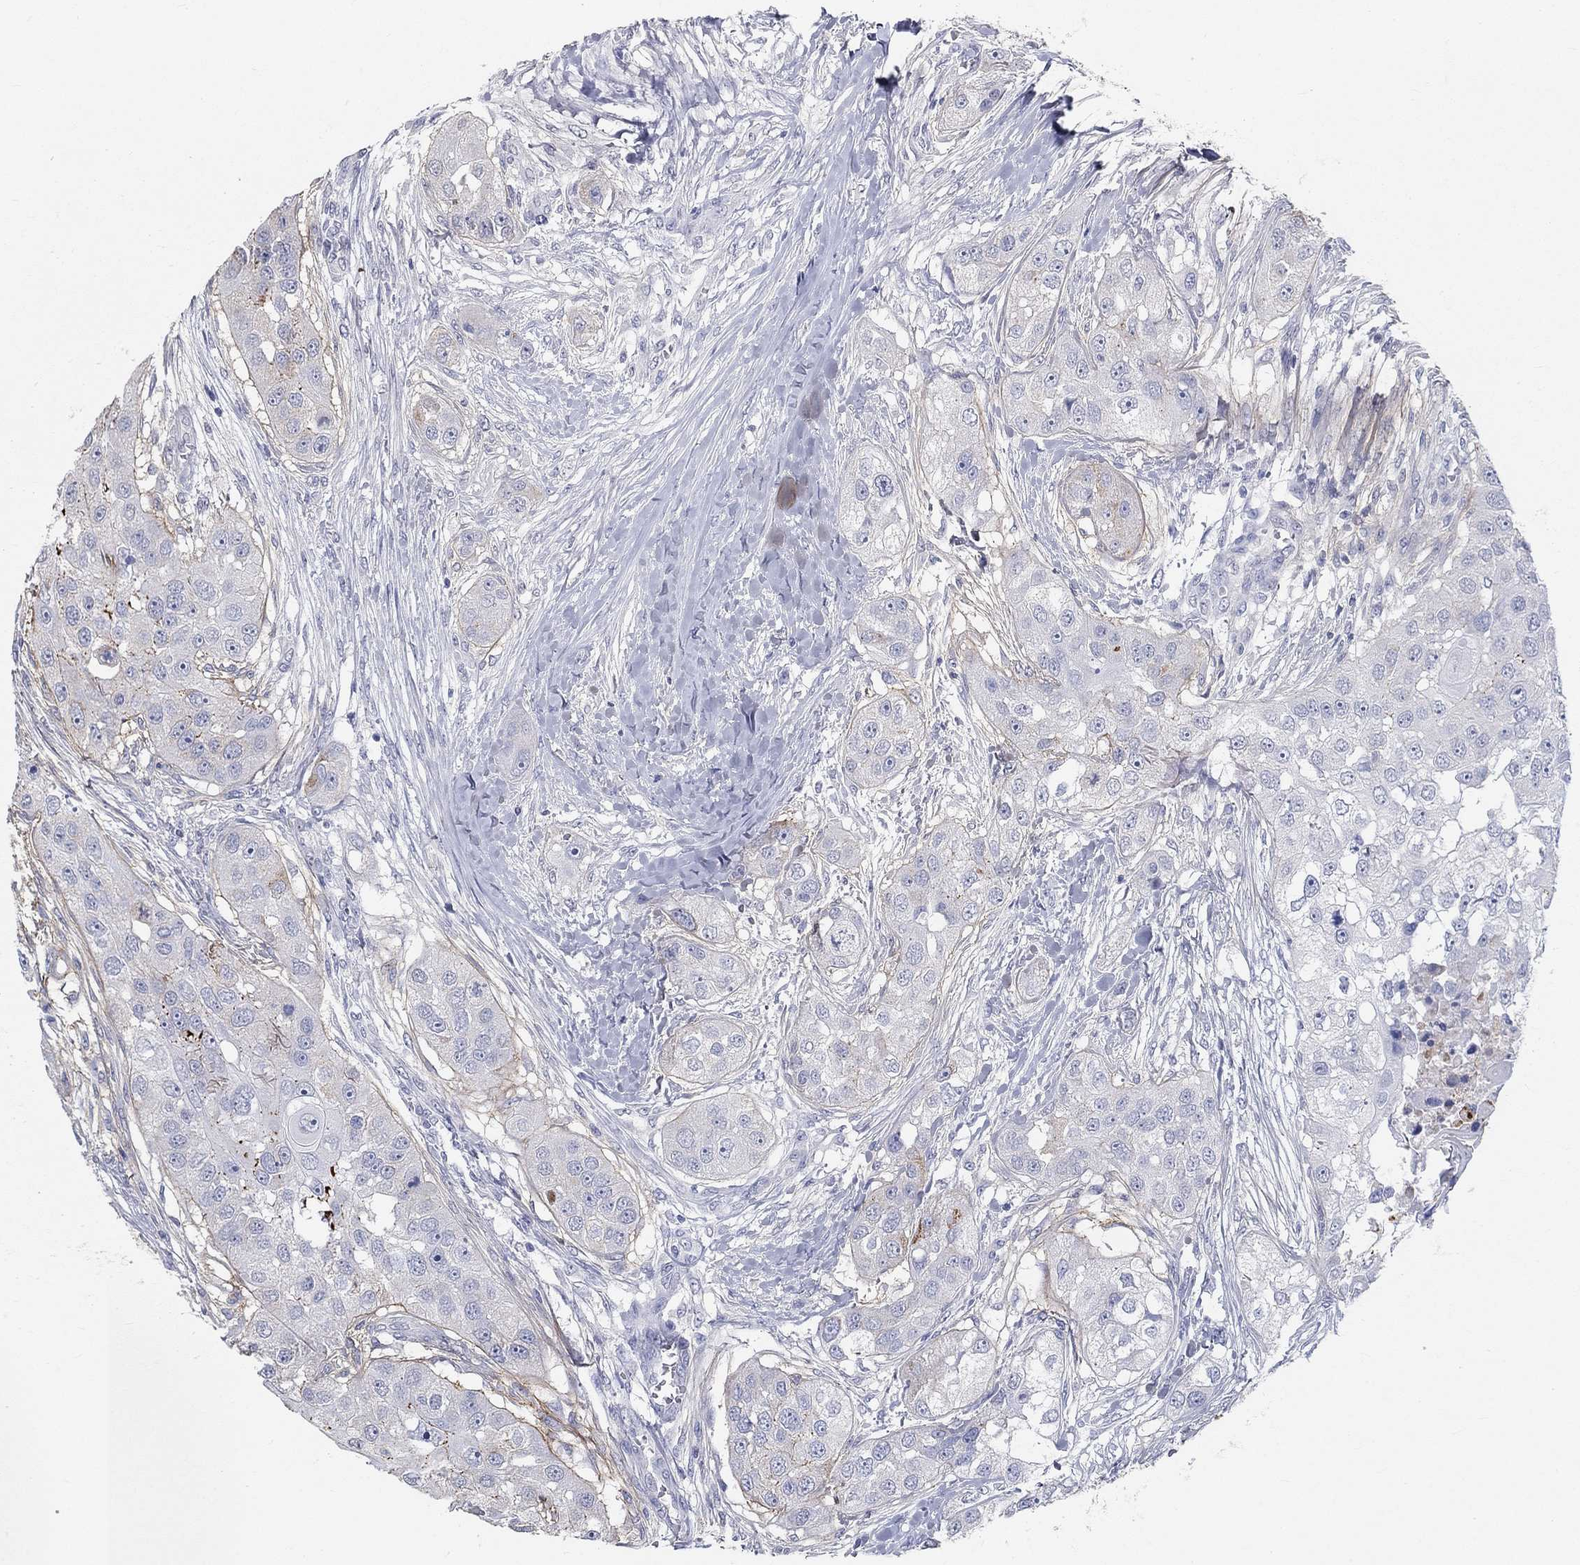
{"staining": {"intensity": "moderate", "quantity": "<25%", "location": "cytoplasmic/membranous"}, "tissue": "head and neck cancer", "cell_type": "Tumor cells", "image_type": "cancer", "snomed": [{"axis": "morphology", "description": "Normal tissue, NOS"}, {"axis": "morphology", "description": "Squamous cell carcinoma, NOS"}, {"axis": "topography", "description": "Skeletal muscle"}, {"axis": "topography", "description": "Head-Neck"}], "caption": "Immunohistochemistry (IHC) of squamous cell carcinoma (head and neck) demonstrates low levels of moderate cytoplasmic/membranous staining in approximately <25% of tumor cells.", "gene": "FGF2", "patient": {"sex": "male", "age": 51}}